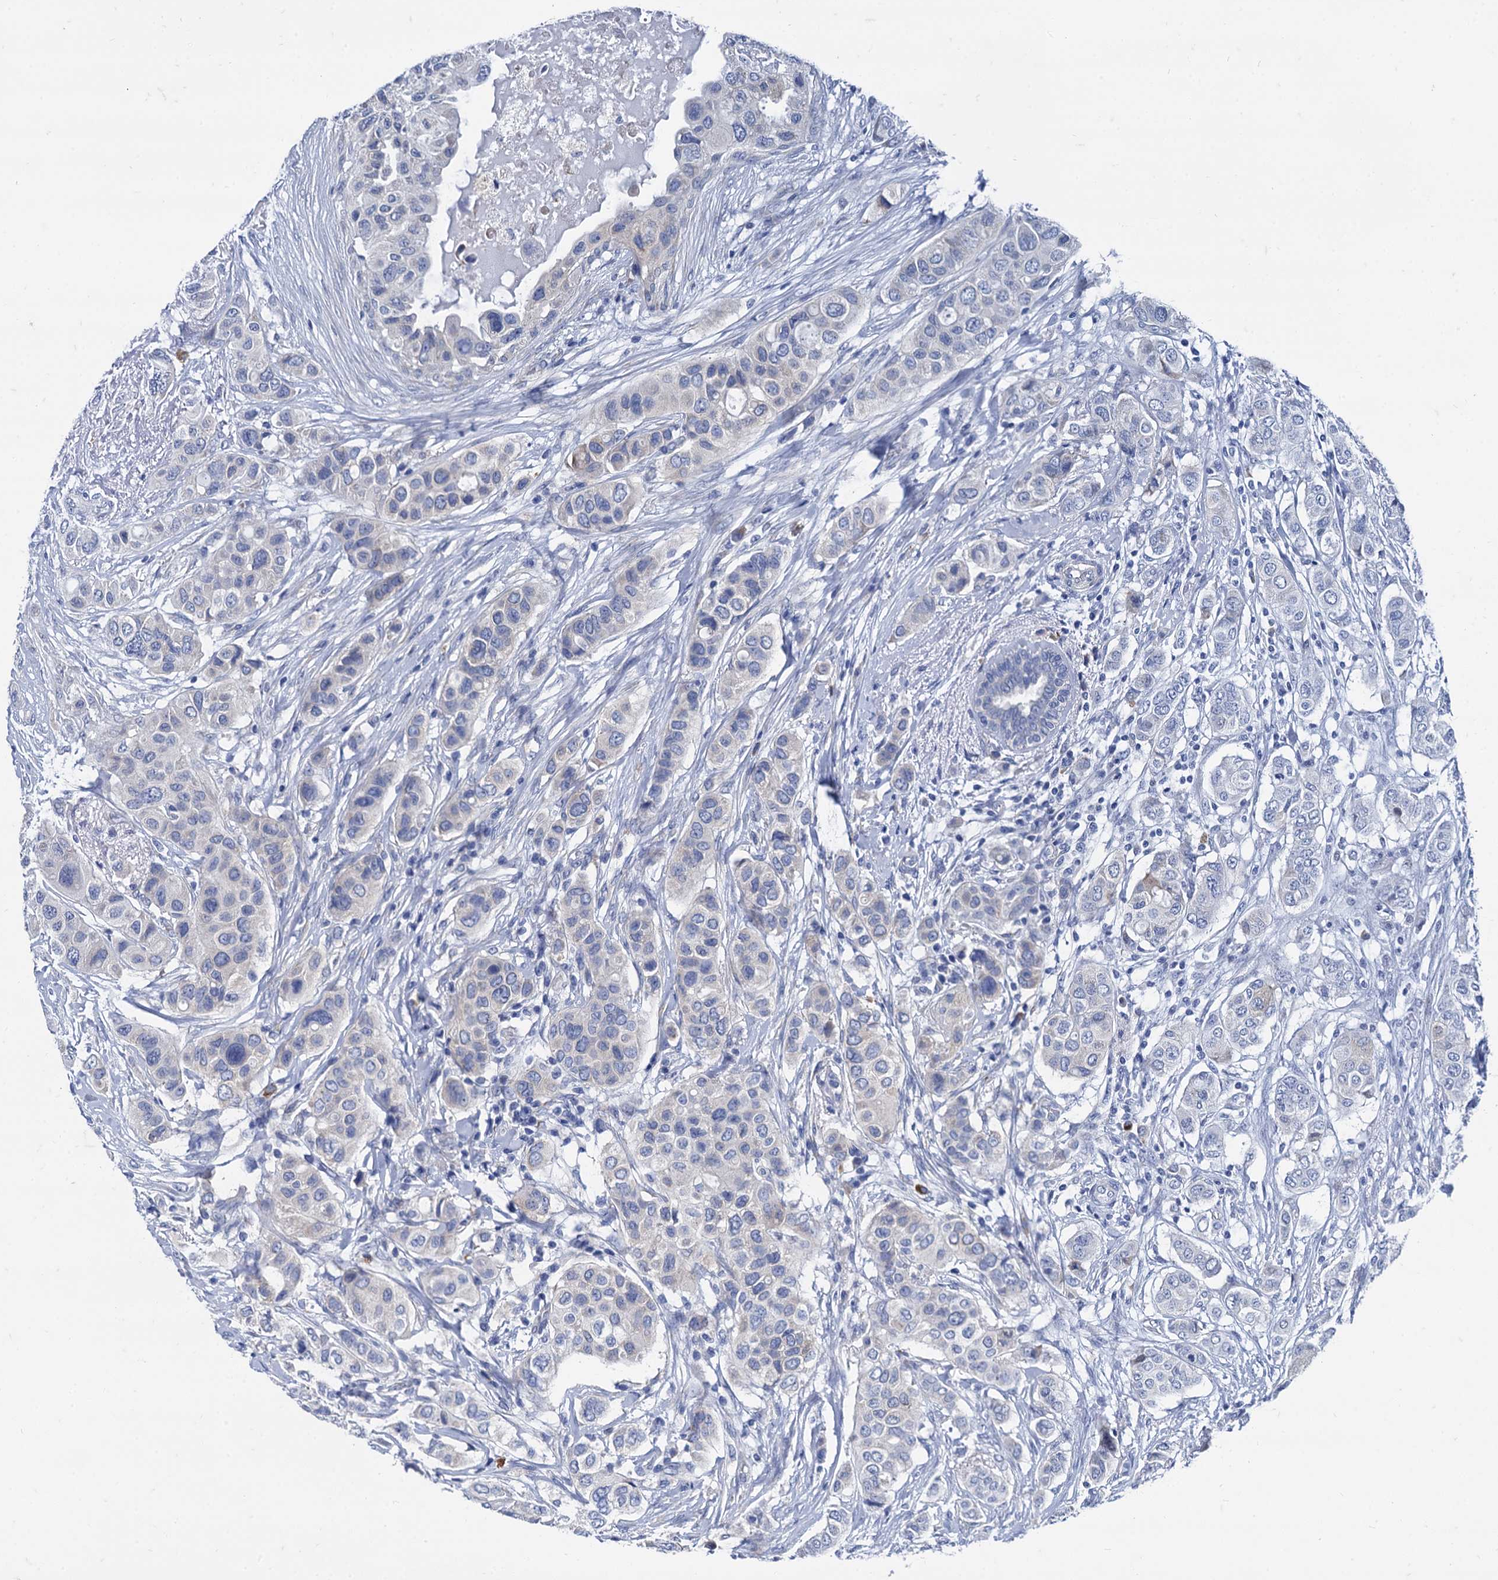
{"staining": {"intensity": "negative", "quantity": "none", "location": "none"}, "tissue": "breast cancer", "cell_type": "Tumor cells", "image_type": "cancer", "snomed": [{"axis": "morphology", "description": "Lobular carcinoma"}, {"axis": "topography", "description": "Breast"}], "caption": "Breast cancer (lobular carcinoma) was stained to show a protein in brown. There is no significant positivity in tumor cells.", "gene": "FOXR2", "patient": {"sex": "female", "age": 51}}